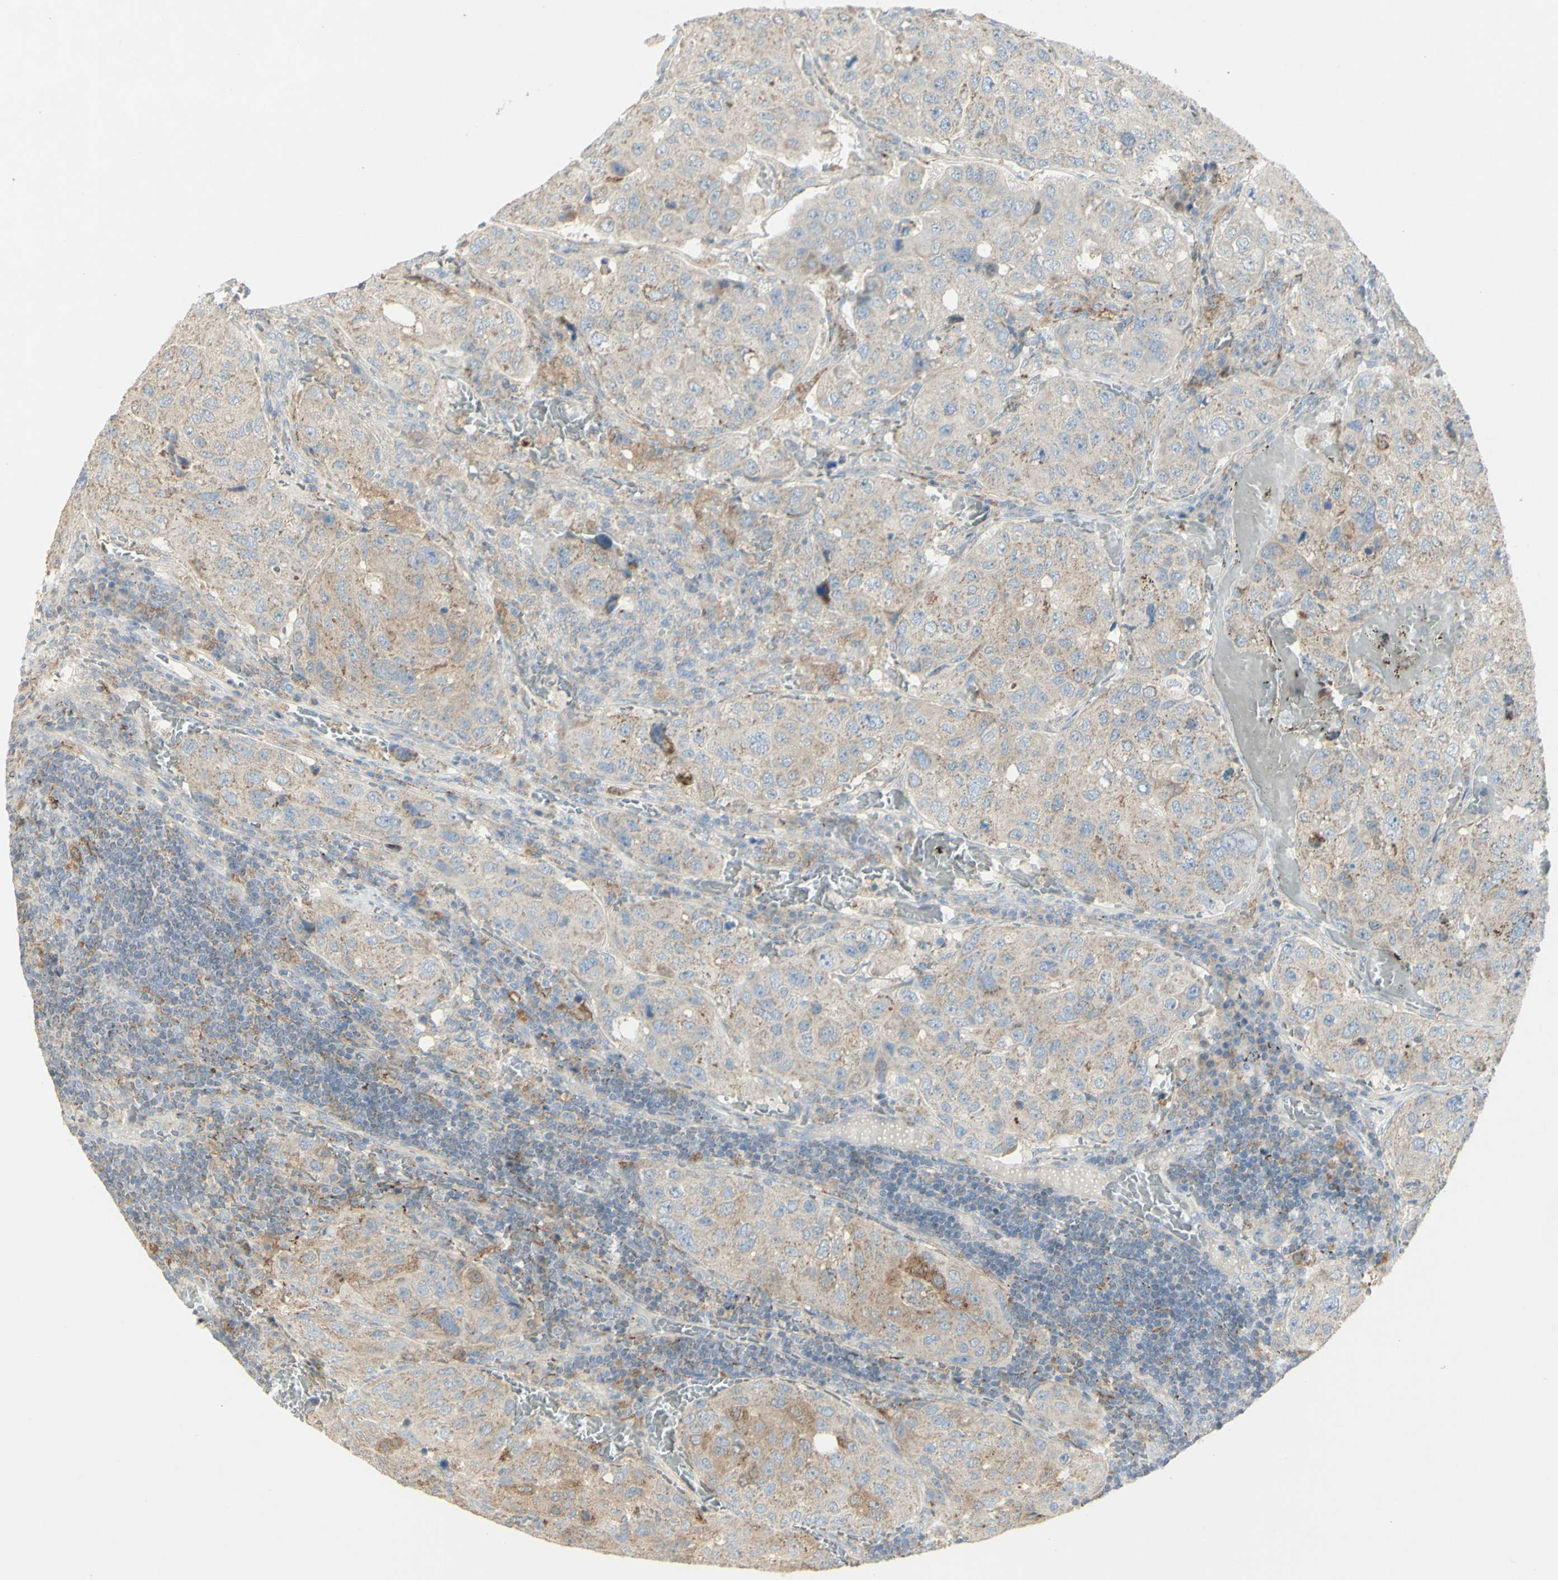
{"staining": {"intensity": "weak", "quantity": "<25%", "location": "cytoplasmic/membranous"}, "tissue": "urothelial cancer", "cell_type": "Tumor cells", "image_type": "cancer", "snomed": [{"axis": "morphology", "description": "Urothelial carcinoma, High grade"}, {"axis": "topography", "description": "Lymph node"}, {"axis": "topography", "description": "Urinary bladder"}], "caption": "The IHC photomicrograph has no significant staining in tumor cells of urothelial cancer tissue.", "gene": "CNTNAP1", "patient": {"sex": "male", "age": 51}}